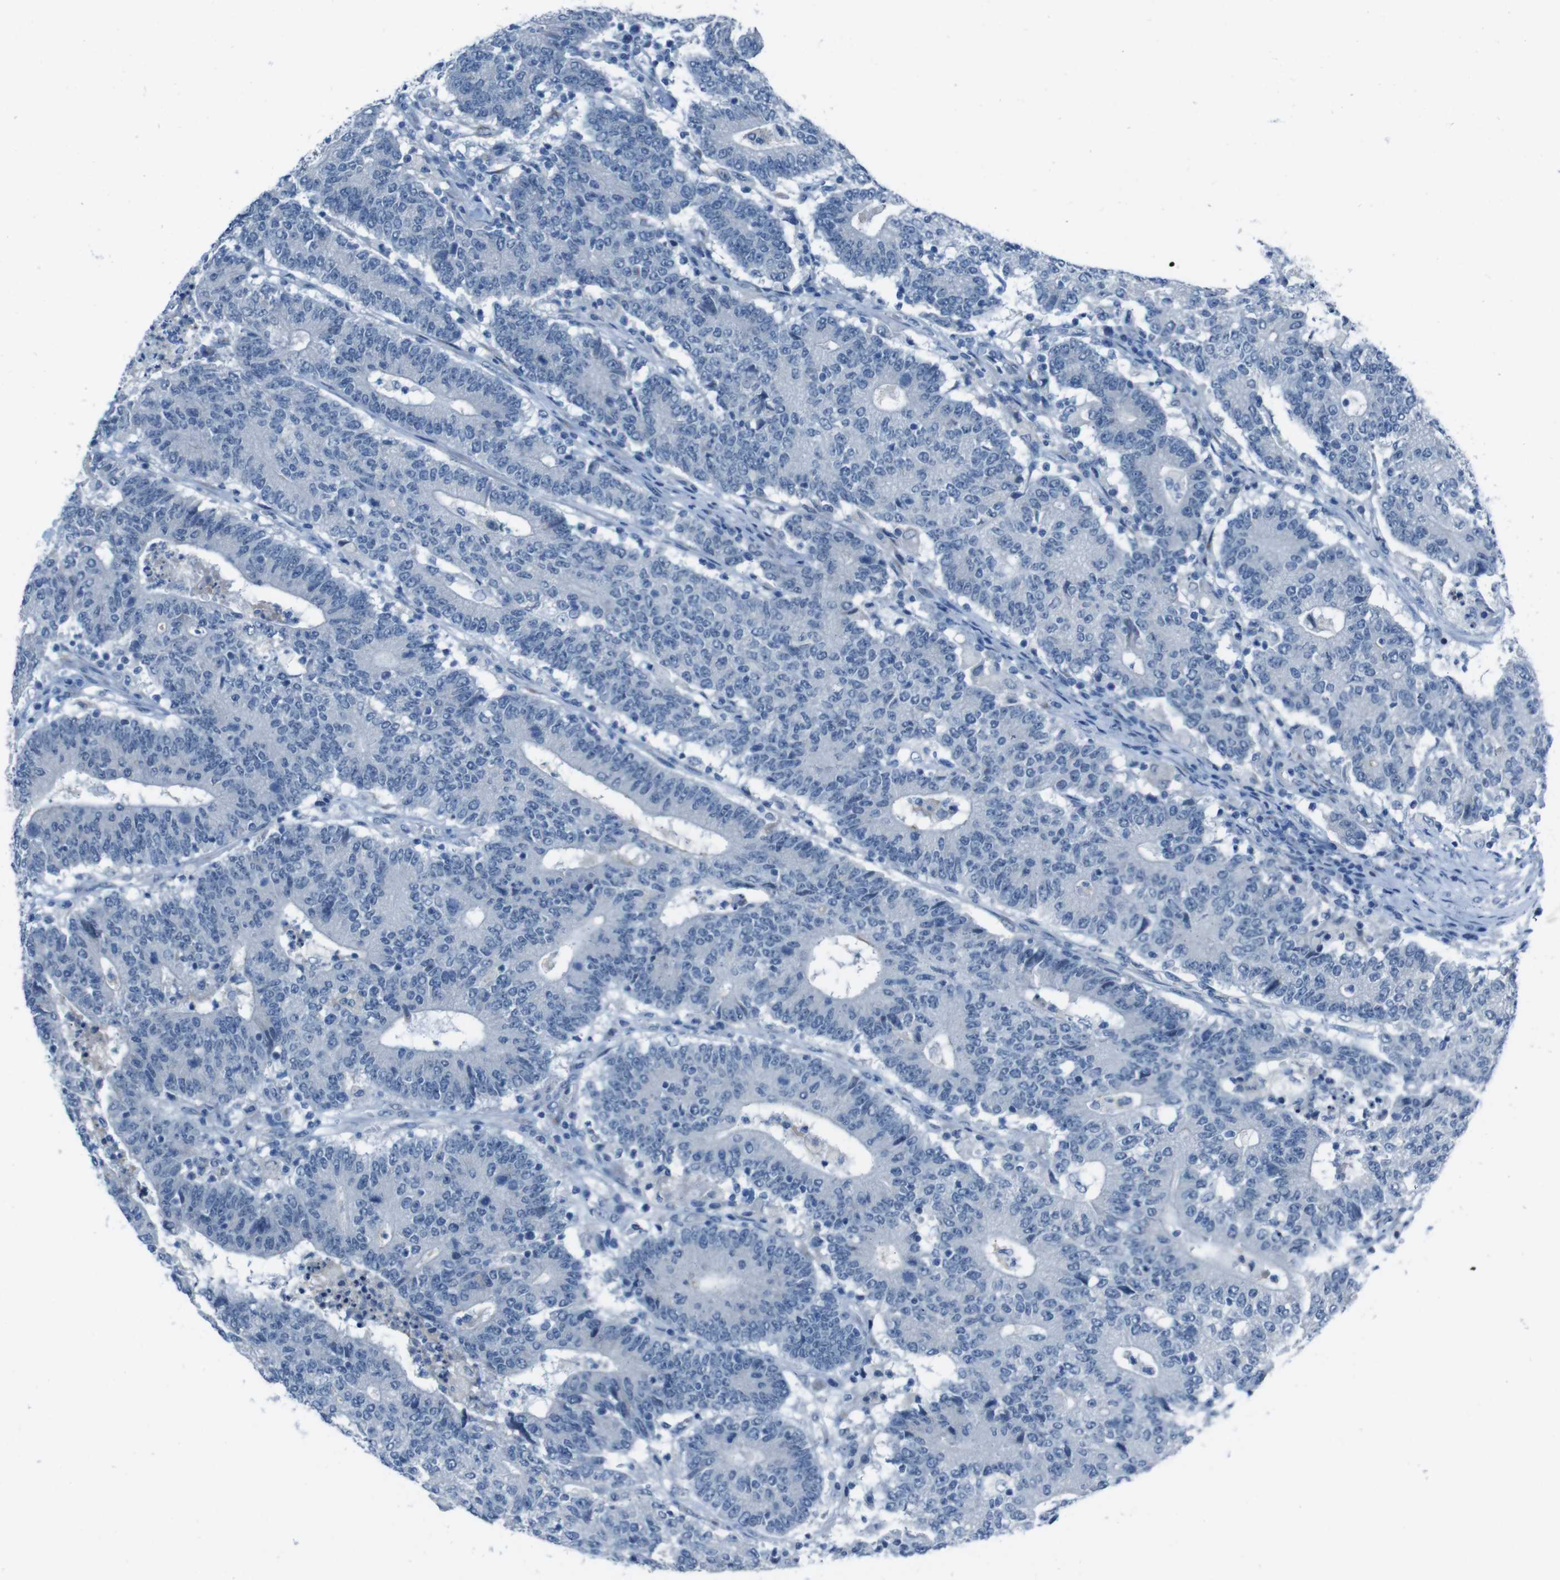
{"staining": {"intensity": "negative", "quantity": "none", "location": "none"}, "tissue": "colorectal cancer", "cell_type": "Tumor cells", "image_type": "cancer", "snomed": [{"axis": "morphology", "description": "Normal tissue, NOS"}, {"axis": "morphology", "description": "Adenocarcinoma, NOS"}, {"axis": "topography", "description": "Colon"}], "caption": "IHC of colorectal cancer demonstrates no expression in tumor cells.", "gene": "CDHR2", "patient": {"sex": "female", "age": 75}}